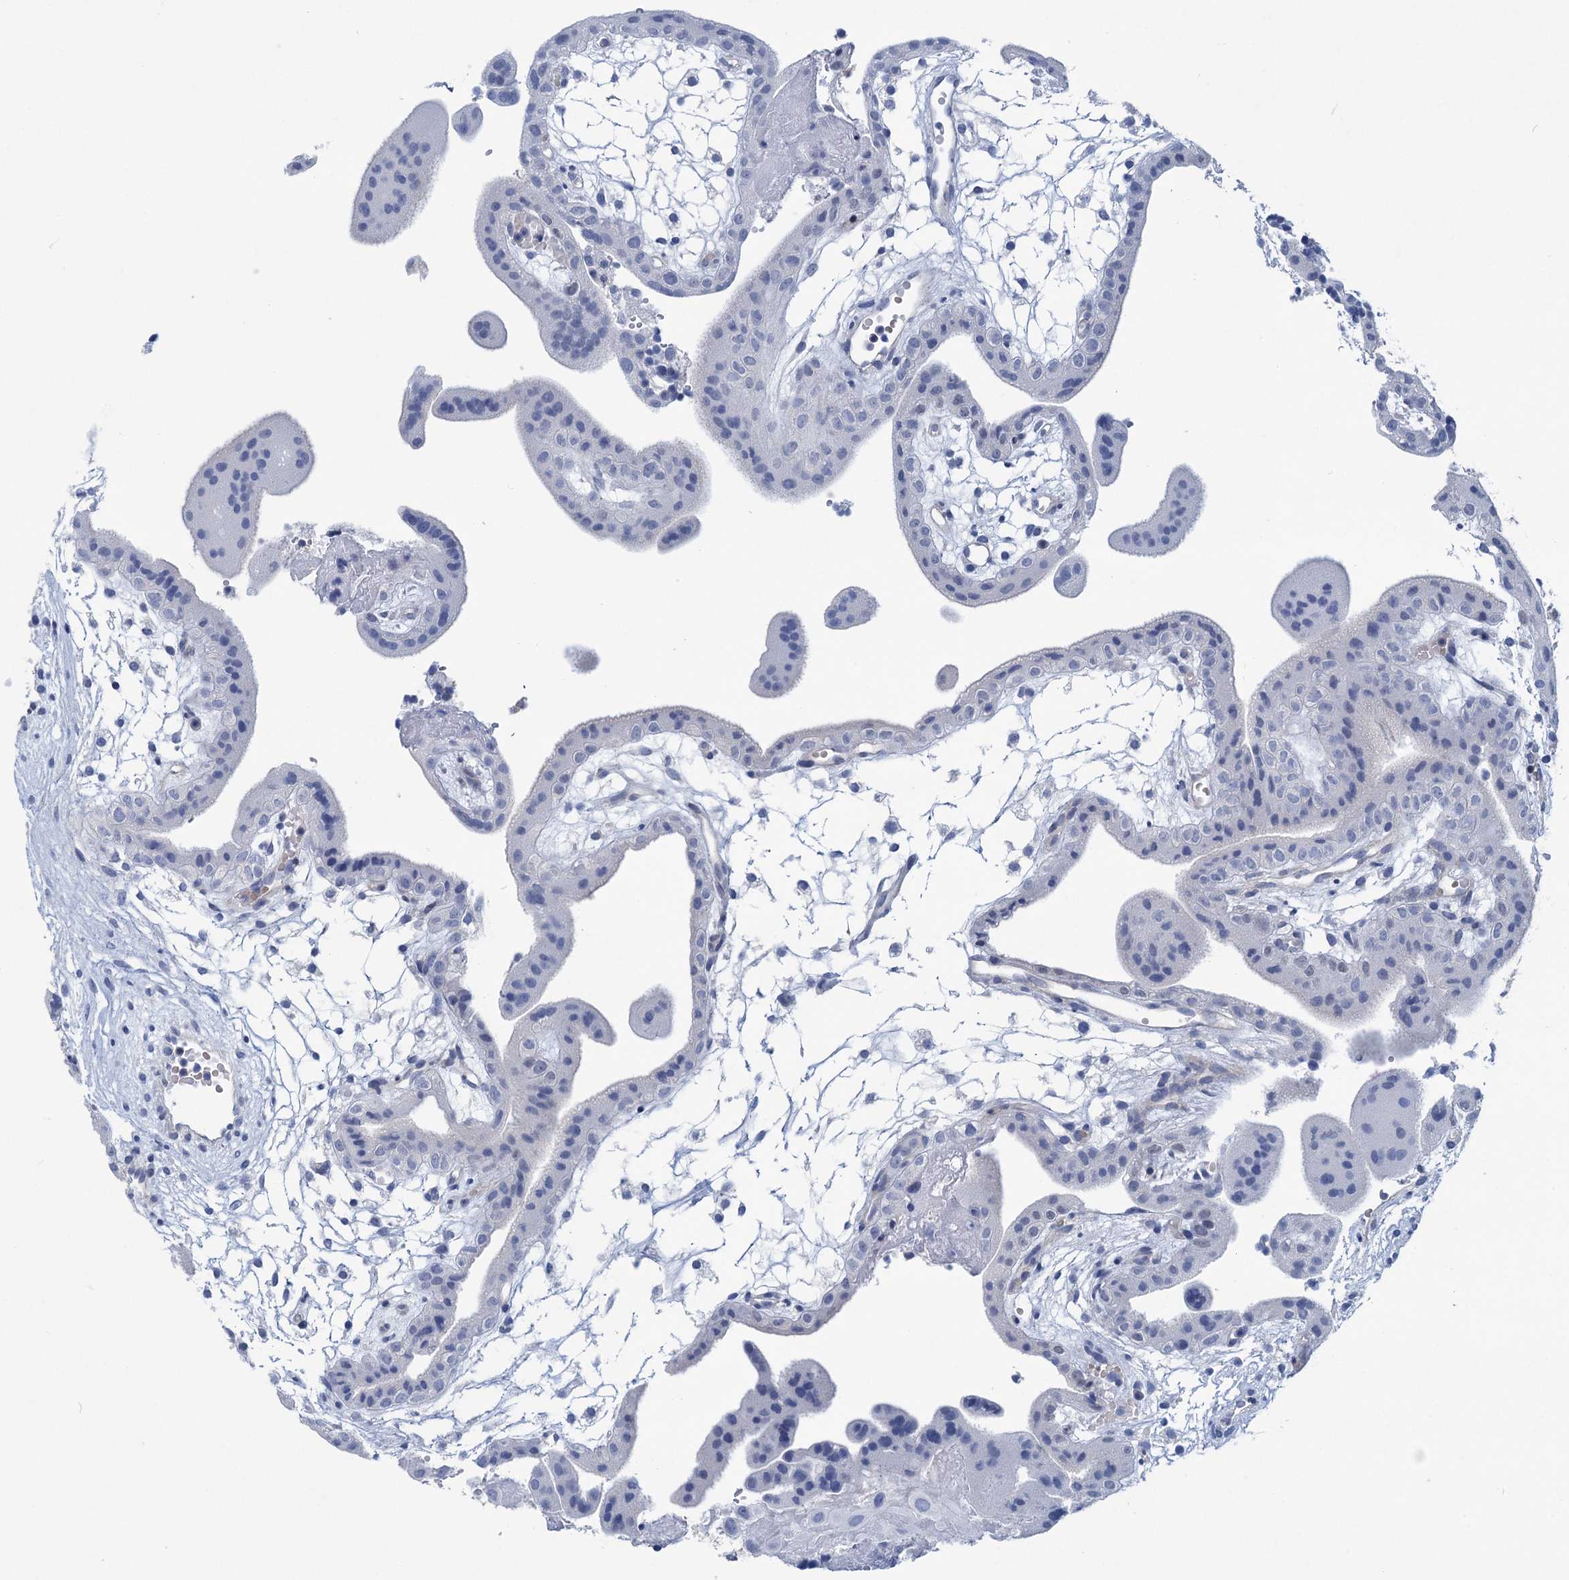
{"staining": {"intensity": "negative", "quantity": "none", "location": "none"}, "tissue": "placenta", "cell_type": "Decidual cells", "image_type": "normal", "snomed": [{"axis": "morphology", "description": "Normal tissue, NOS"}, {"axis": "topography", "description": "Placenta"}], "caption": "The histopathology image displays no significant positivity in decidual cells of placenta. The staining is performed using DAB (3,3'-diaminobenzidine) brown chromogen with nuclei counter-stained in using hematoxylin.", "gene": "CHDH", "patient": {"sex": "female", "age": 18}}